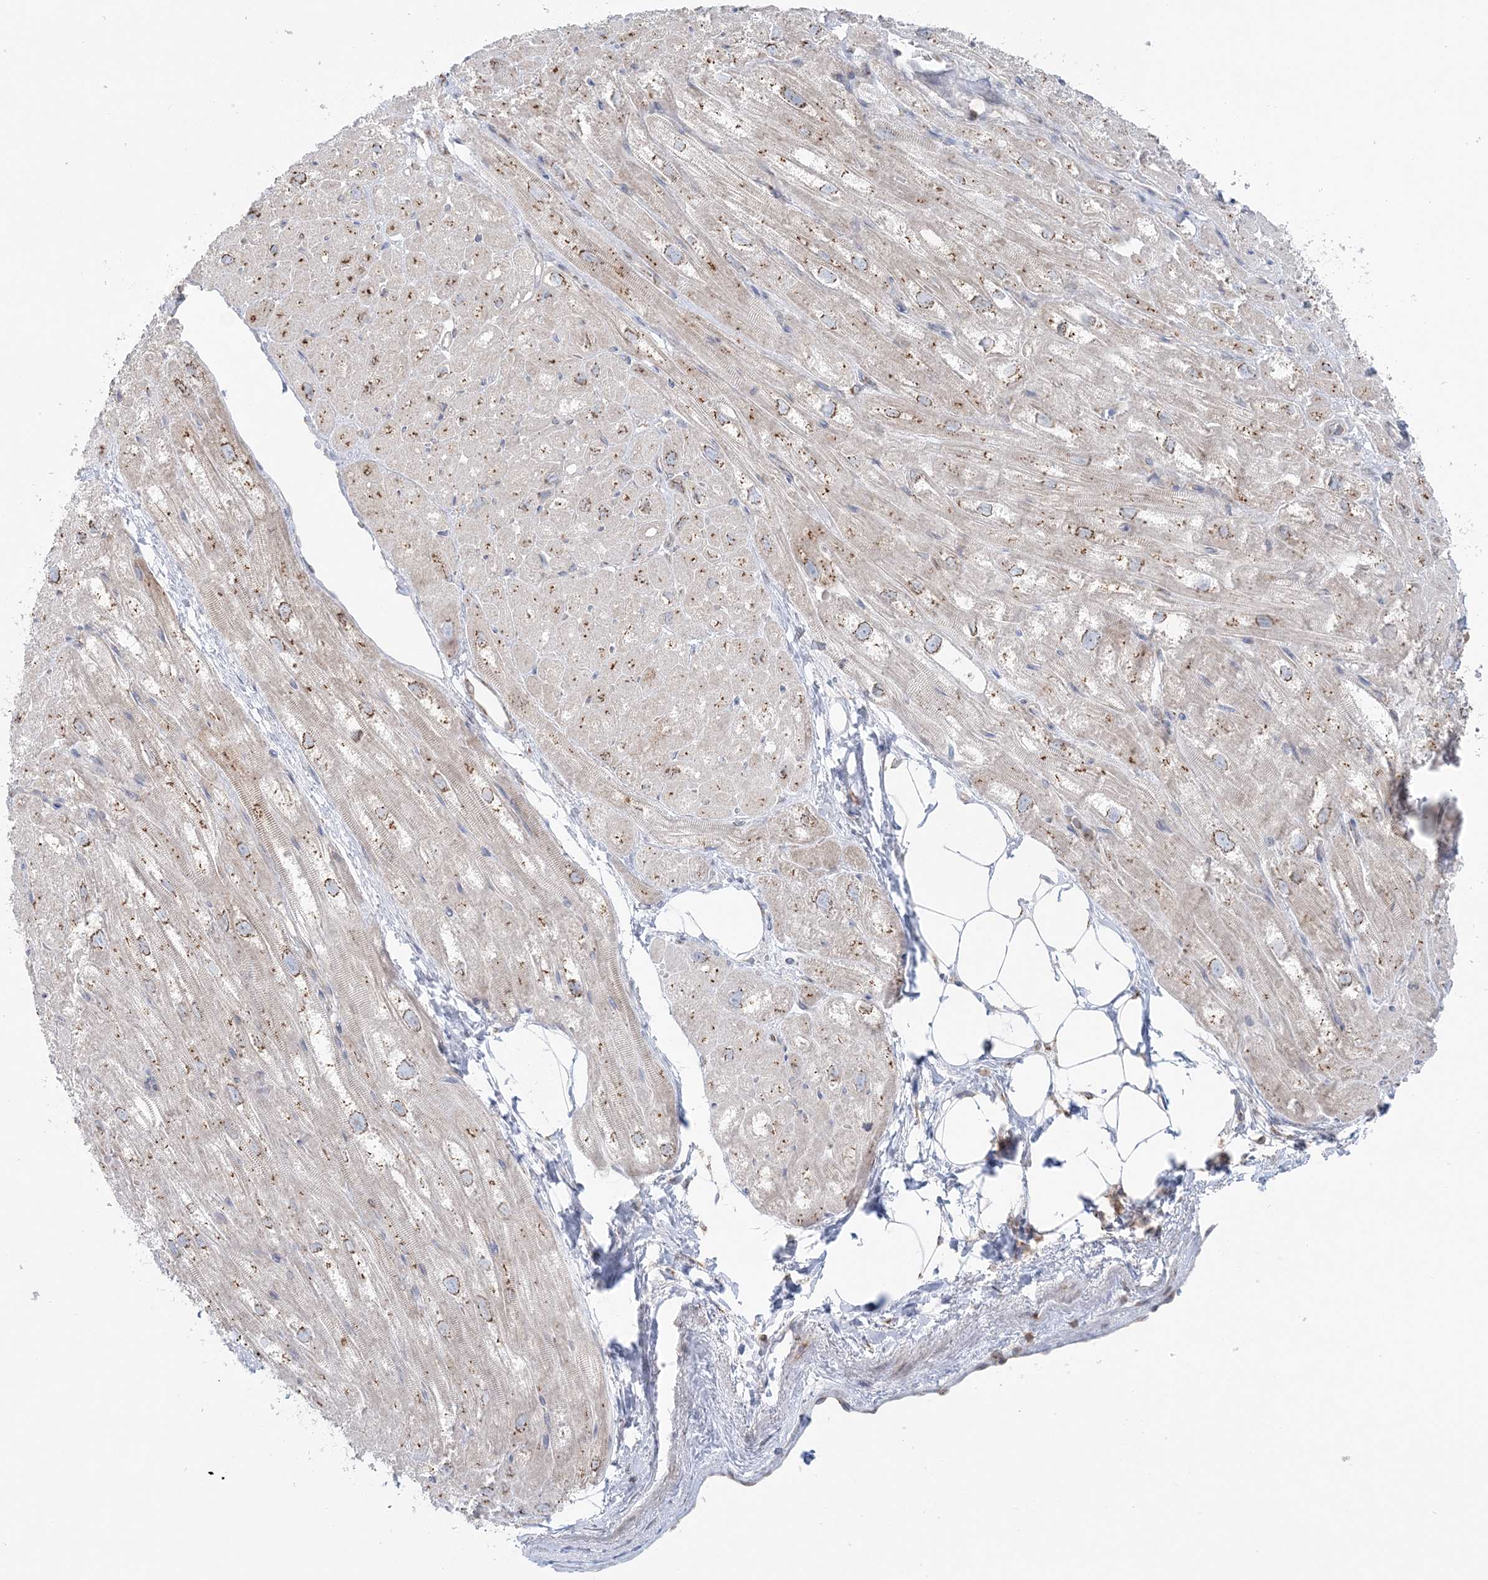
{"staining": {"intensity": "moderate", "quantity": "<25%", "location": "cytoplasmic/membranous"}, "tissue": "heart muscle", "cell_type": "Cardiomyocytes", "image_type": "normal", "snomed": [{"axis": "morphology", "description": "Normal tissue, NOS"}, {"axis": "topography", "description": "Heart"}], "caption": "The photomicrograph exhibits immunohistochemical staining of normal heart muscle. There is moderate cytoplasmic/membranous positivity is seen in approximately <25% of cardiomyocytes.", "gene": "TMED10", "patient": {"sex": "male", "age": 50}}